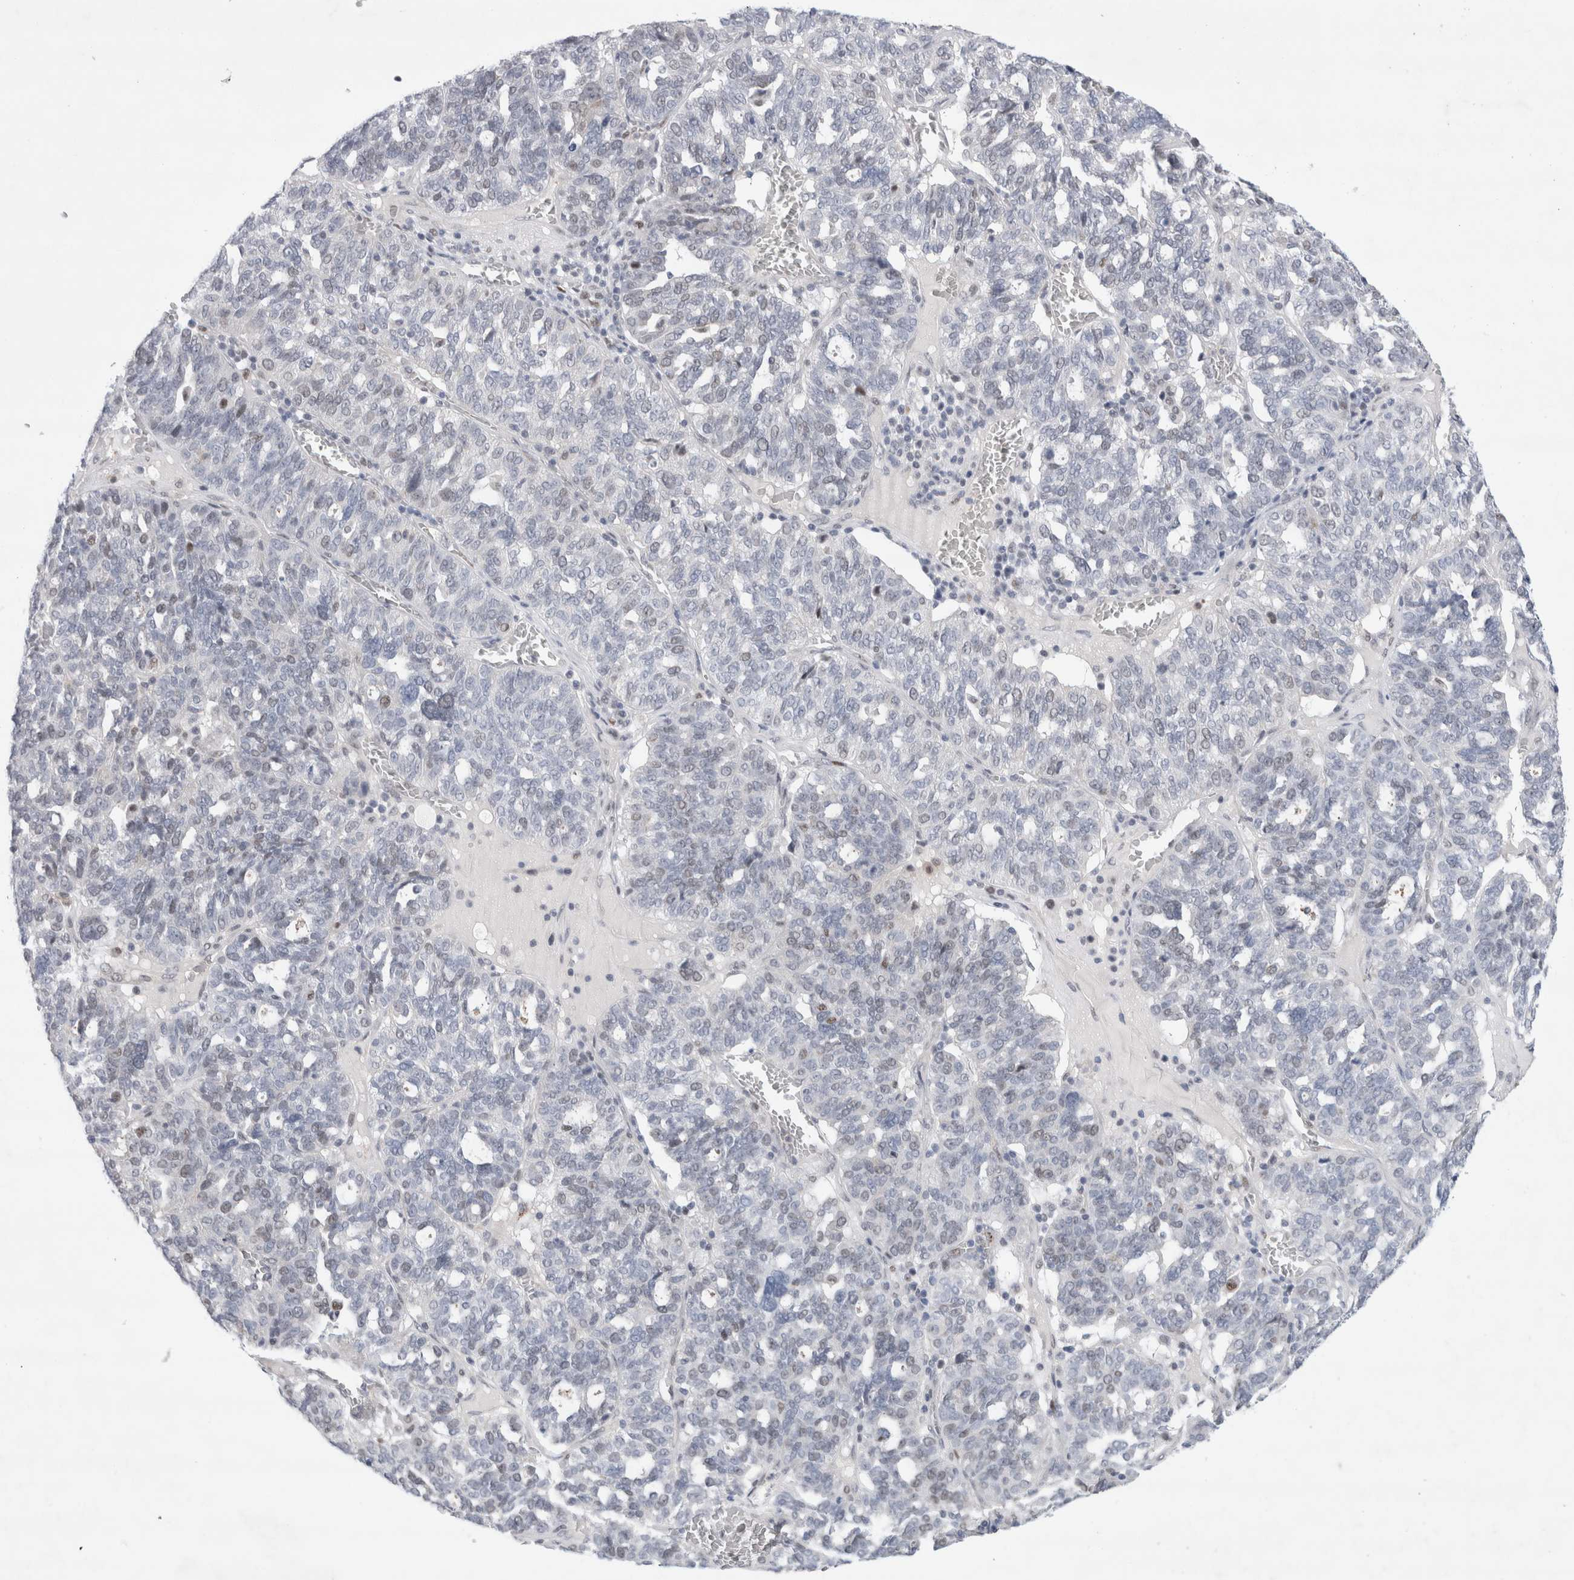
{"staining": {"intensity": "negative", "quantity": "none", "location": "none"}, "tissue": "ovarian cancer", "cell_type": "Tumor cells", "image_type": "cancer", "snomed": [{"axis": "morphology", "description": "Cystadenocarcinoma, serous, NOS"}, {"axis": "topography", "description": "Ovary"}], "caption": "Protein analysis of ovarian serous cystadenocarcinoma displays no significant positivity in tumor cells.", "gene": "KNL1", "patient": {"sex": "female", "age": 59}}